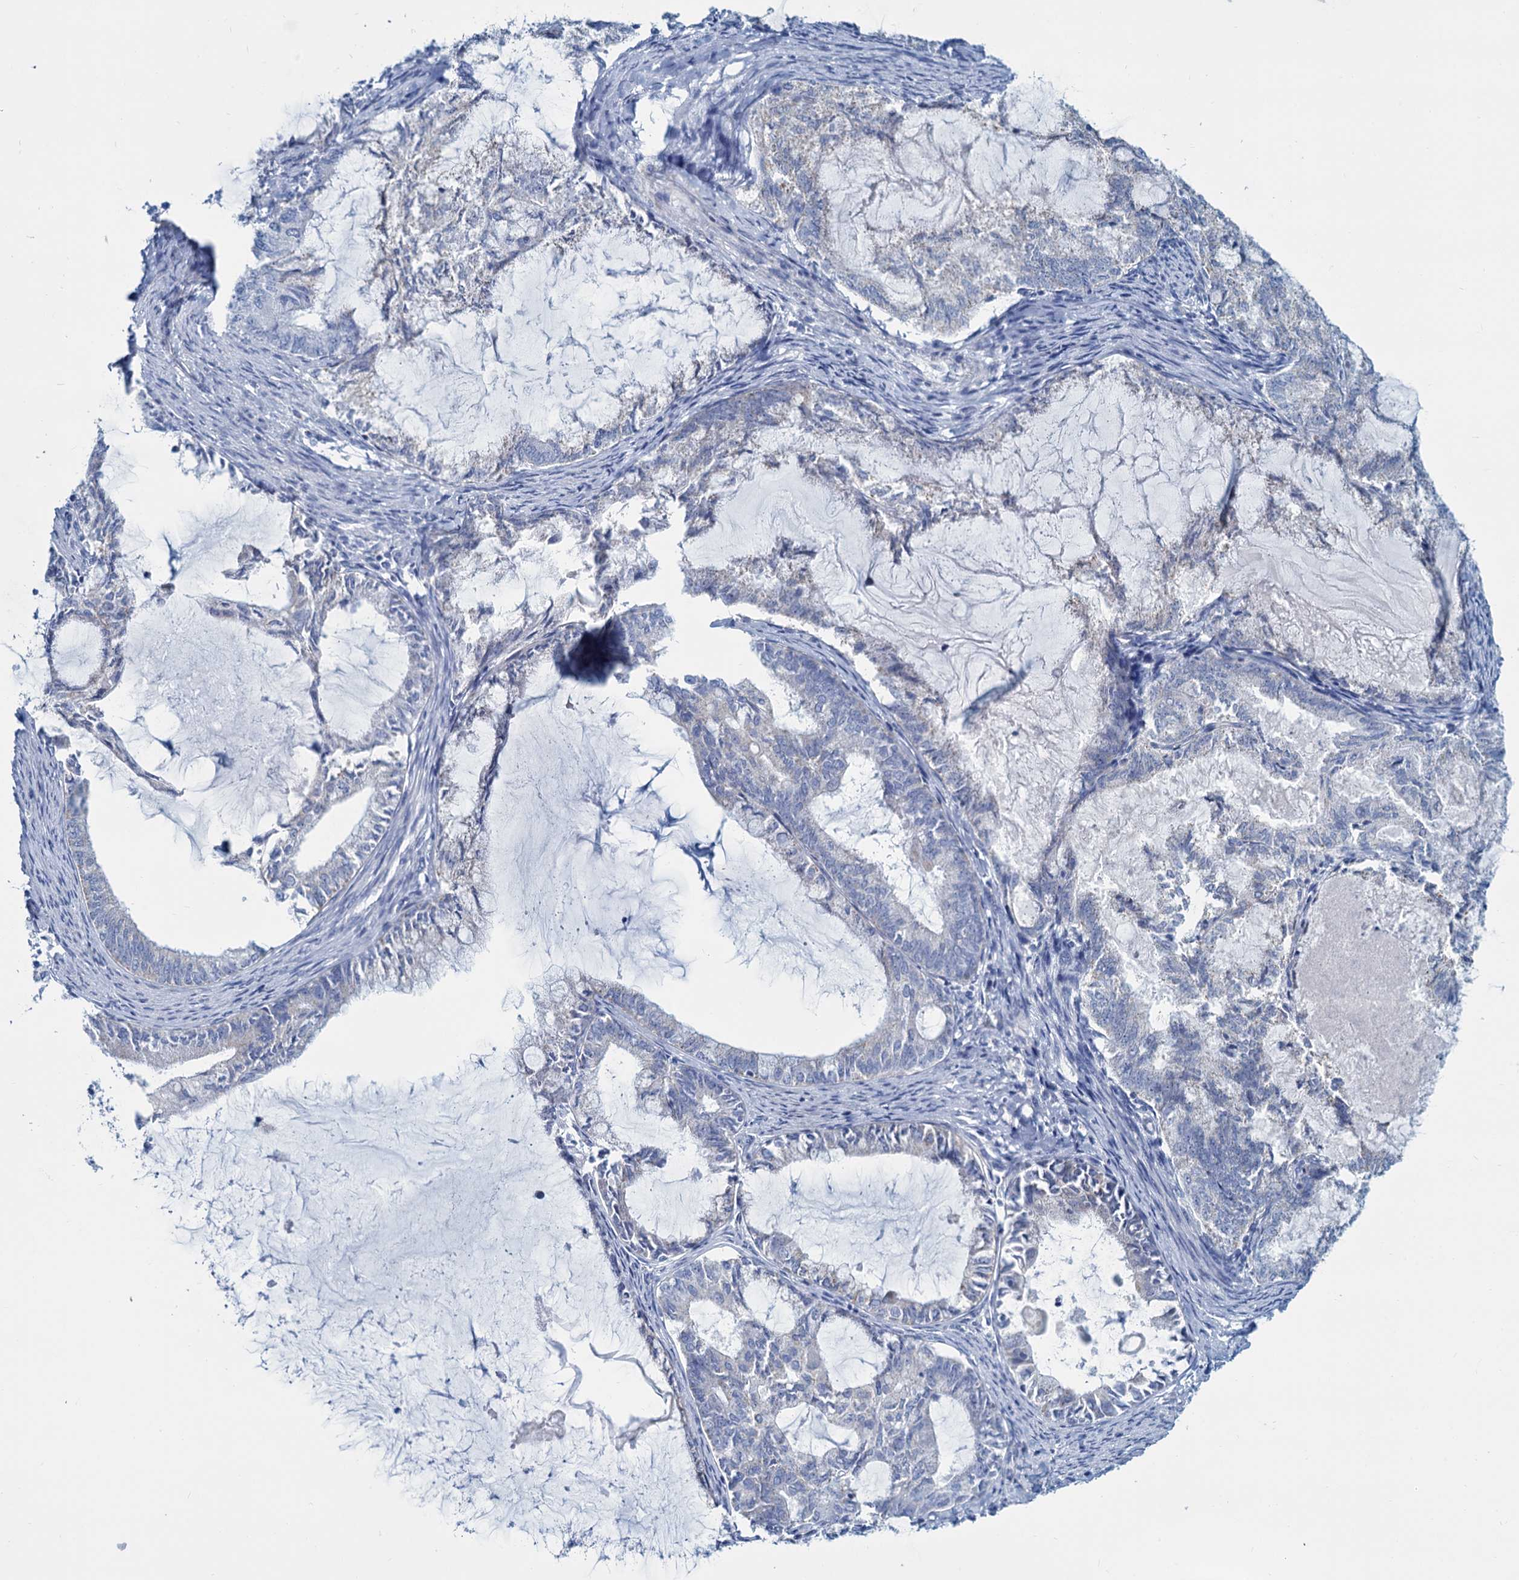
{"staining": {"intensity": "negative", "quantity": "none", "location": "none"}, "tissue": "endometrial cancer", "cell_type": "Tumor cells", "image_type": "cancer", "snomed": [{"axis": "morphology", "description": "Adenocarcinoma, NOS"}, {"axis": "topography", "description": "Endometrium"}], "caption": "Protein analysis of endometrial cancer reveals no significant expression in tumor cells.", "gene": "SLC1A3", "patient": {"sex": "female", "age": 86}}